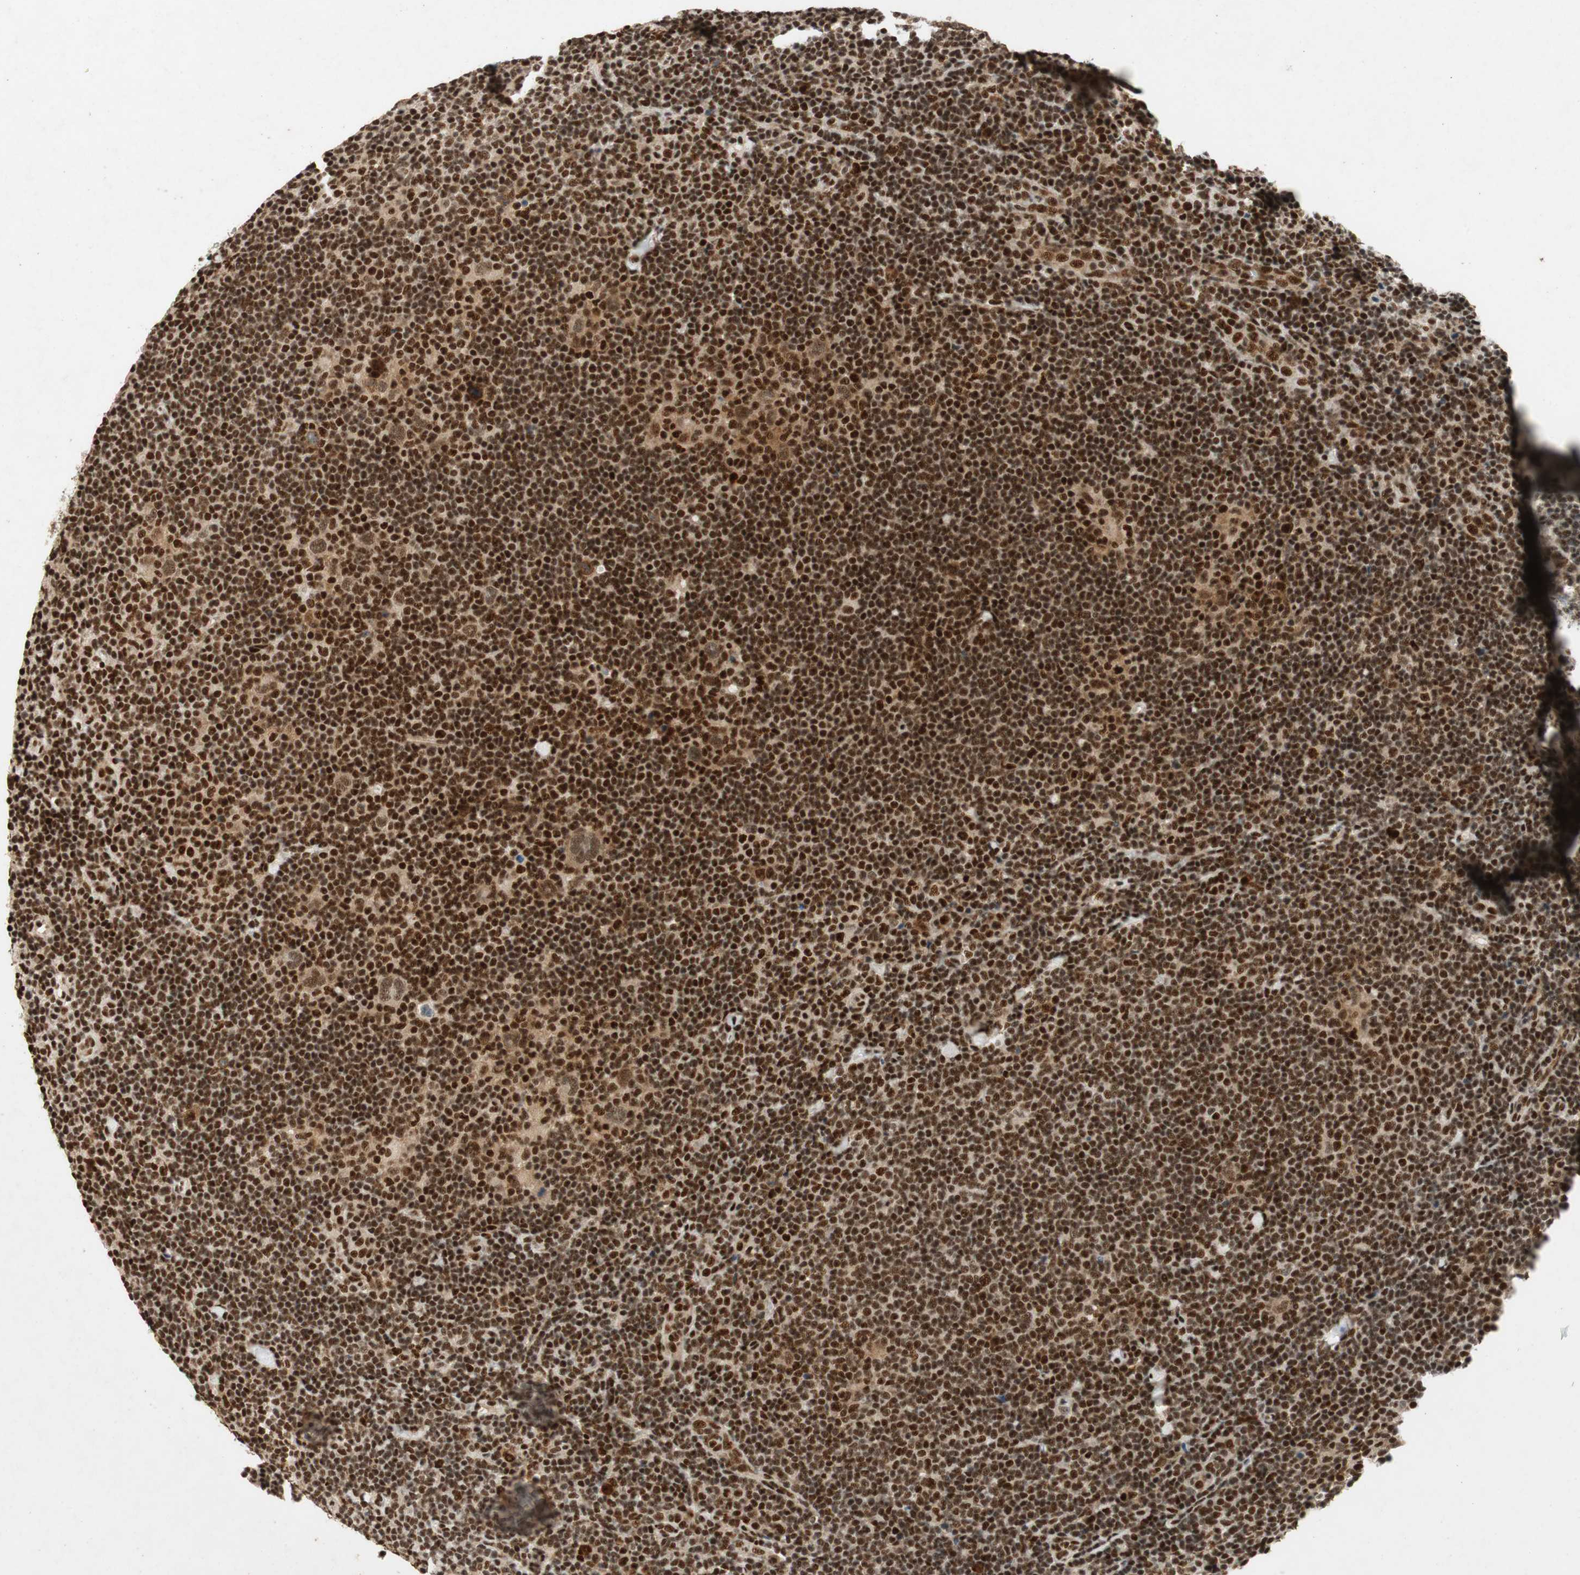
{"staining": {"intensity": "moderate", "quantity": ">75%", "location": "nuclear"}, "tissue": "lymphoma", "cell_type": "Tumor cells", "image_type": "cancer", "snomed": [{"axis": "morphology", "description": "Hodgkin's disease, NOS"}, {"axis": "topography", "description": "Lymph node"}], "caption": "Moderate nuclear staining for a protein is present in about >75% of tumor cells of lymphoma using IHC.", "gene": "NCBP3", "patient": {"sex": "female", "age": 57}}